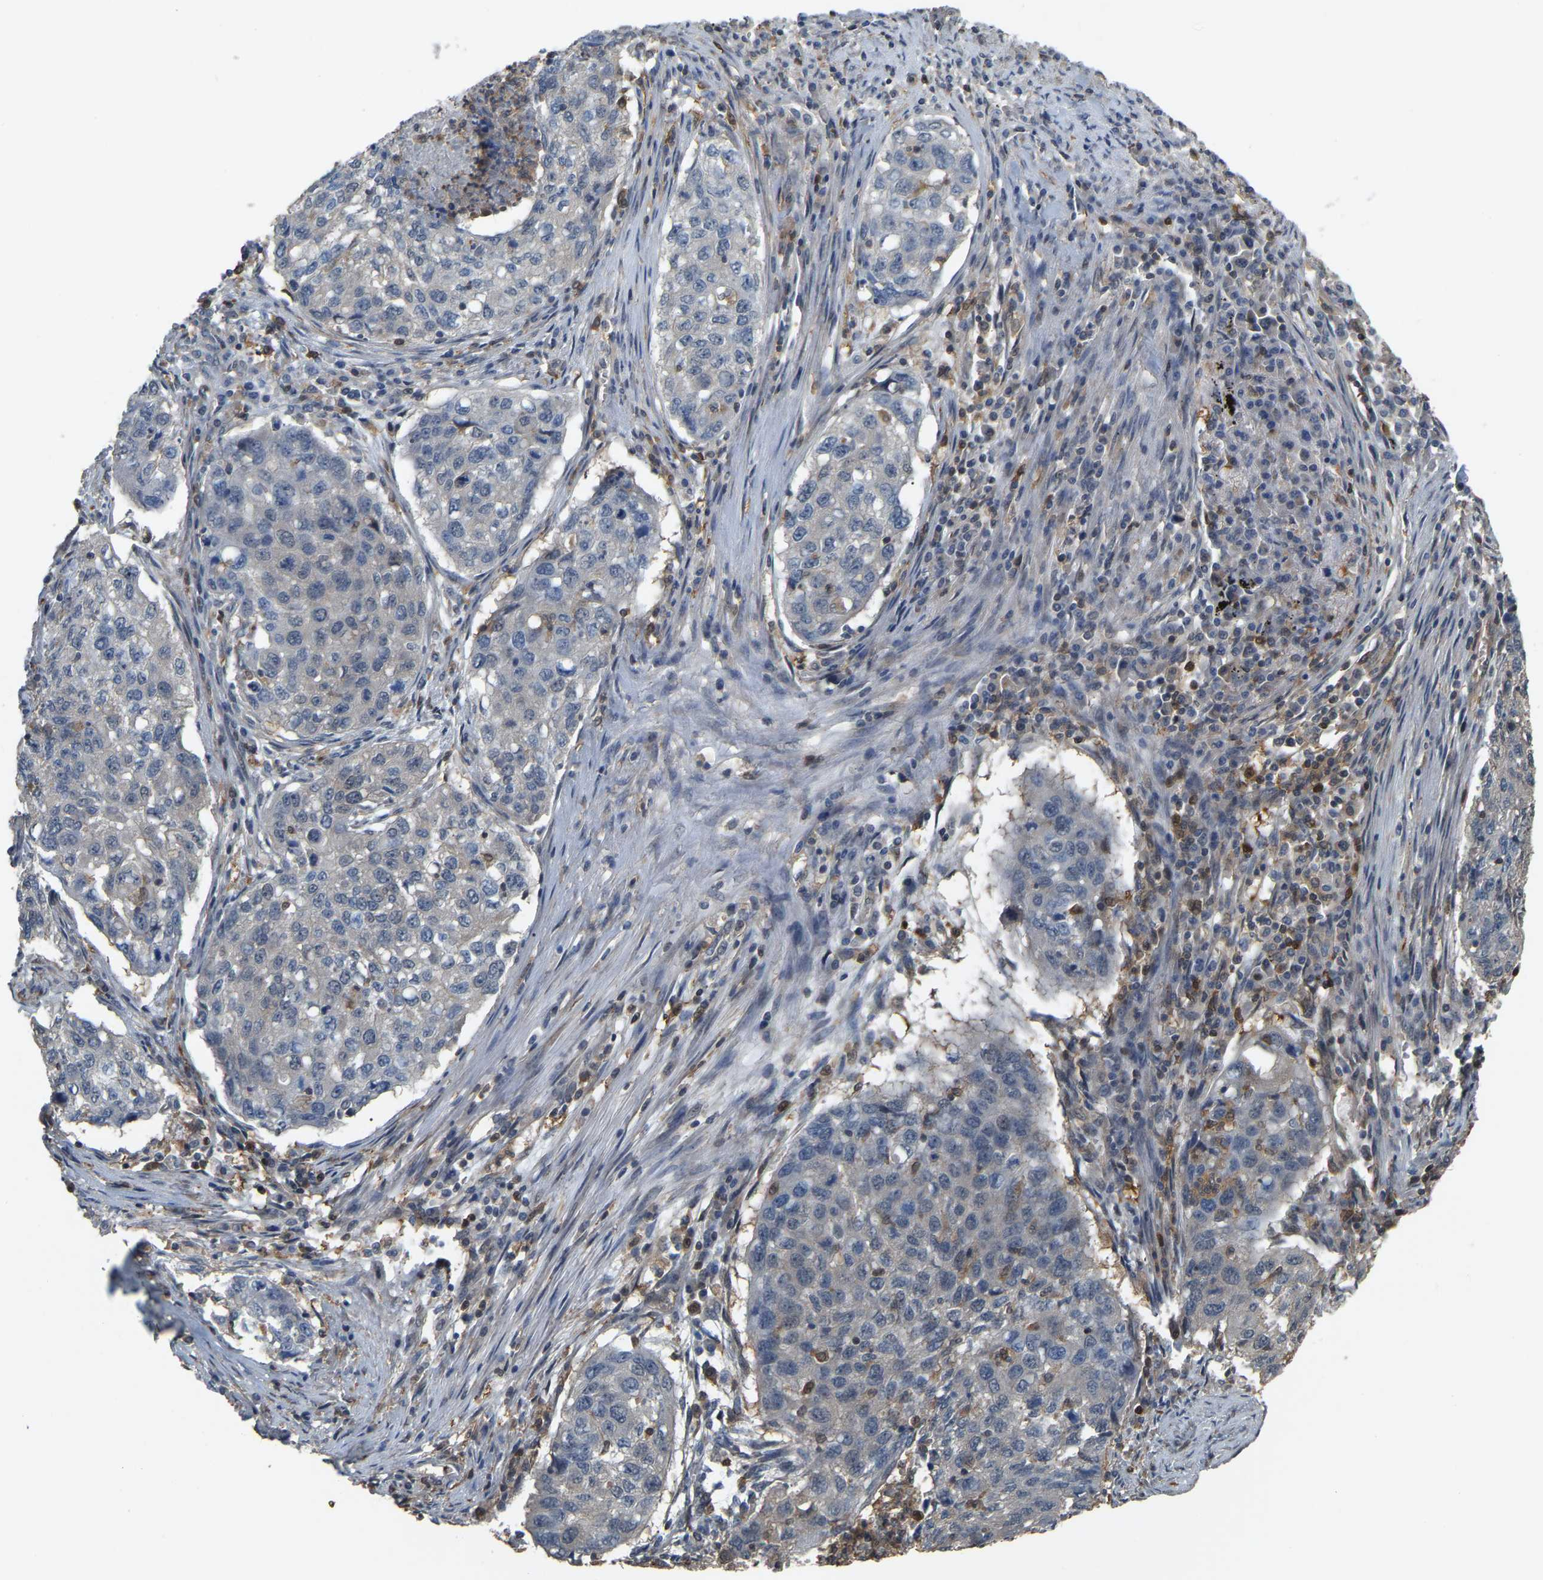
{"staining": {"intensity": "negative", "quantity": "none", "location": "none"}, "tissue": "lung cancer", "cell_type": "Tumor cells", "image_type": "cancer", "snomed": [{"axis": "morphology", "description": "Squamous cell carcinoma, NOS"}, {"axis": "topography", "description": "Lung"}], "caption": "This is an immunohistochemistry (IHC) photomicrograph of human lung cancer. There is no staining in tumor cells.", "gene": "MTPN", "patient": {"sex": "female", "age": 63}}